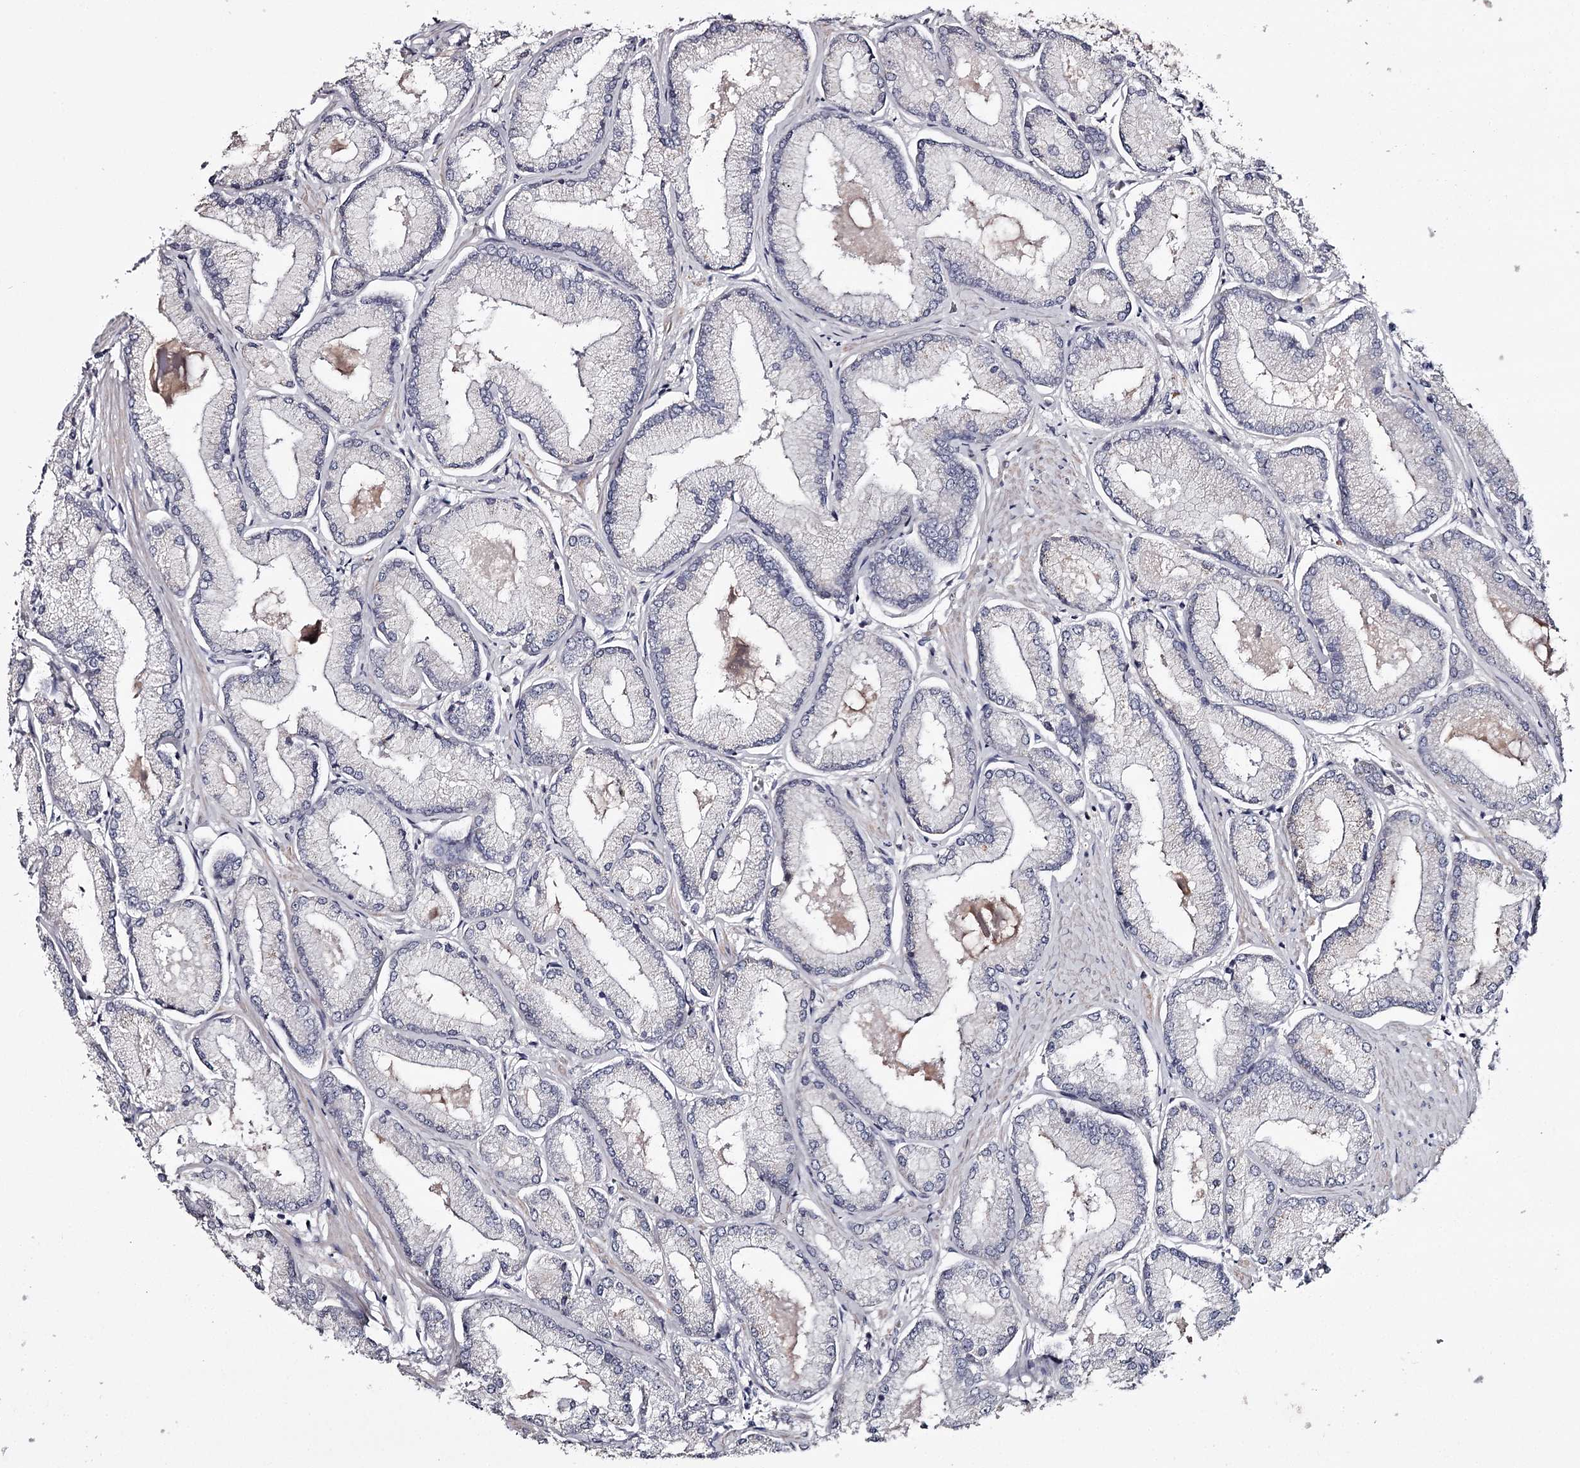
{"staining": {"intensity": "negative", "quantity": "none", "location": "none"}, "tissue": "prostate cancer", "cell_type": "Tumor cells", "image_type": "cancer", "snomed": [{"axis": "morphology", "description": "Adenocarcinoma, Low grade"}, {"axis": "topography", "description": "Prostate"}], "caption": "The immunohistochemistry (IHC) photomicrograph has no significant staining in tumor cells of prostate cancer (low-grade adenocarcinoma) tissue.", "gene": "FDXACB1", "patient": {"sex": "male", "age": 74}}